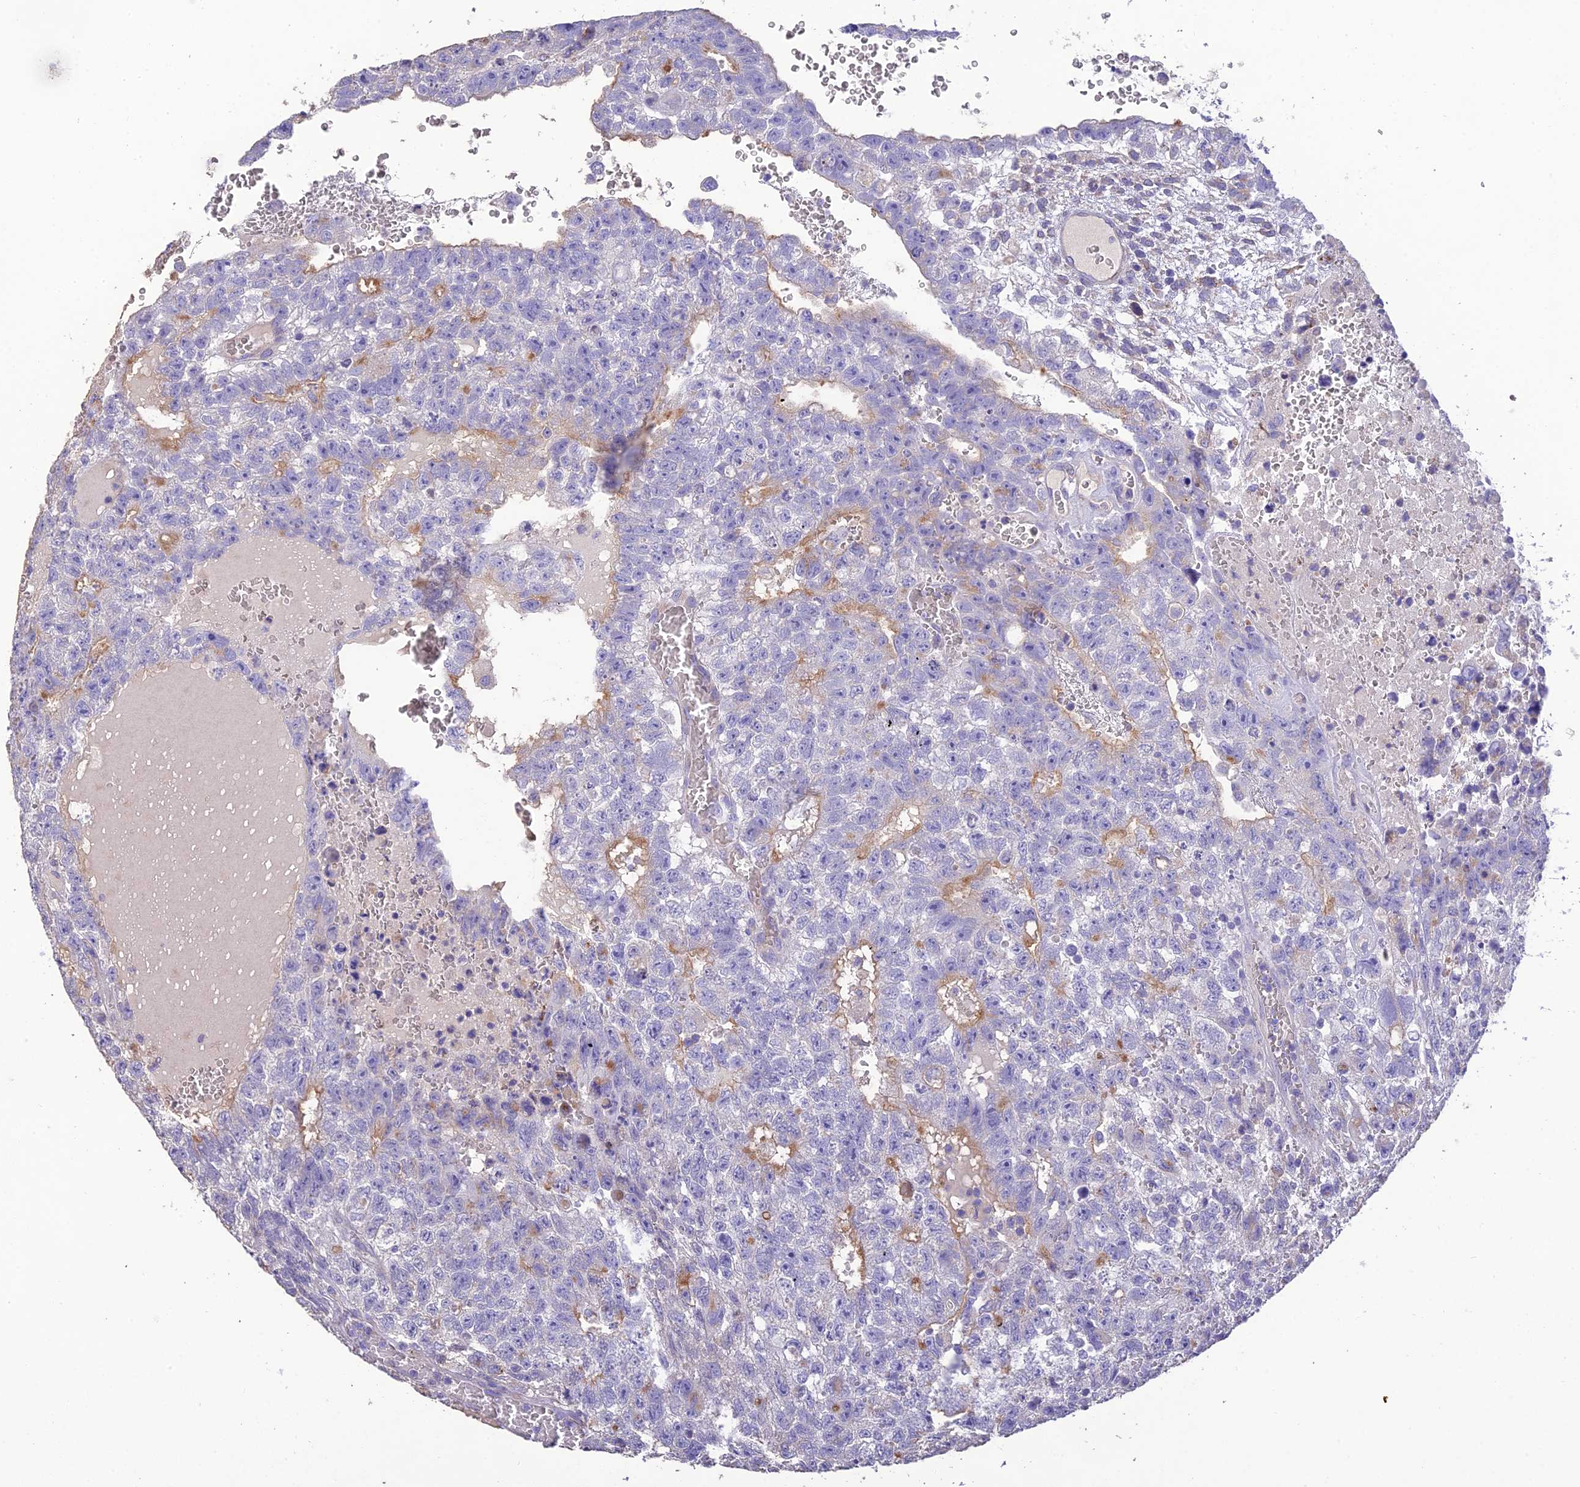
{"staining": {"intensity": "negative", "quantity": "none", "location": "none"}, "tissue": "testis cancer", "cell_type": "Tumor cells", "image_type": "cancer", "snomed": [{"axis": "morphology", "description": "Carcinoma, Embryonal, NOS"}, {"axis": "topography", "description": "Testis"}], "caption": "This is an immunohistochemistry (IHC) image of human testis cancer. There is no staining in tumor cells.", "gene": "HSD17B2", "patient": {"sex": "male", "age": 26}}